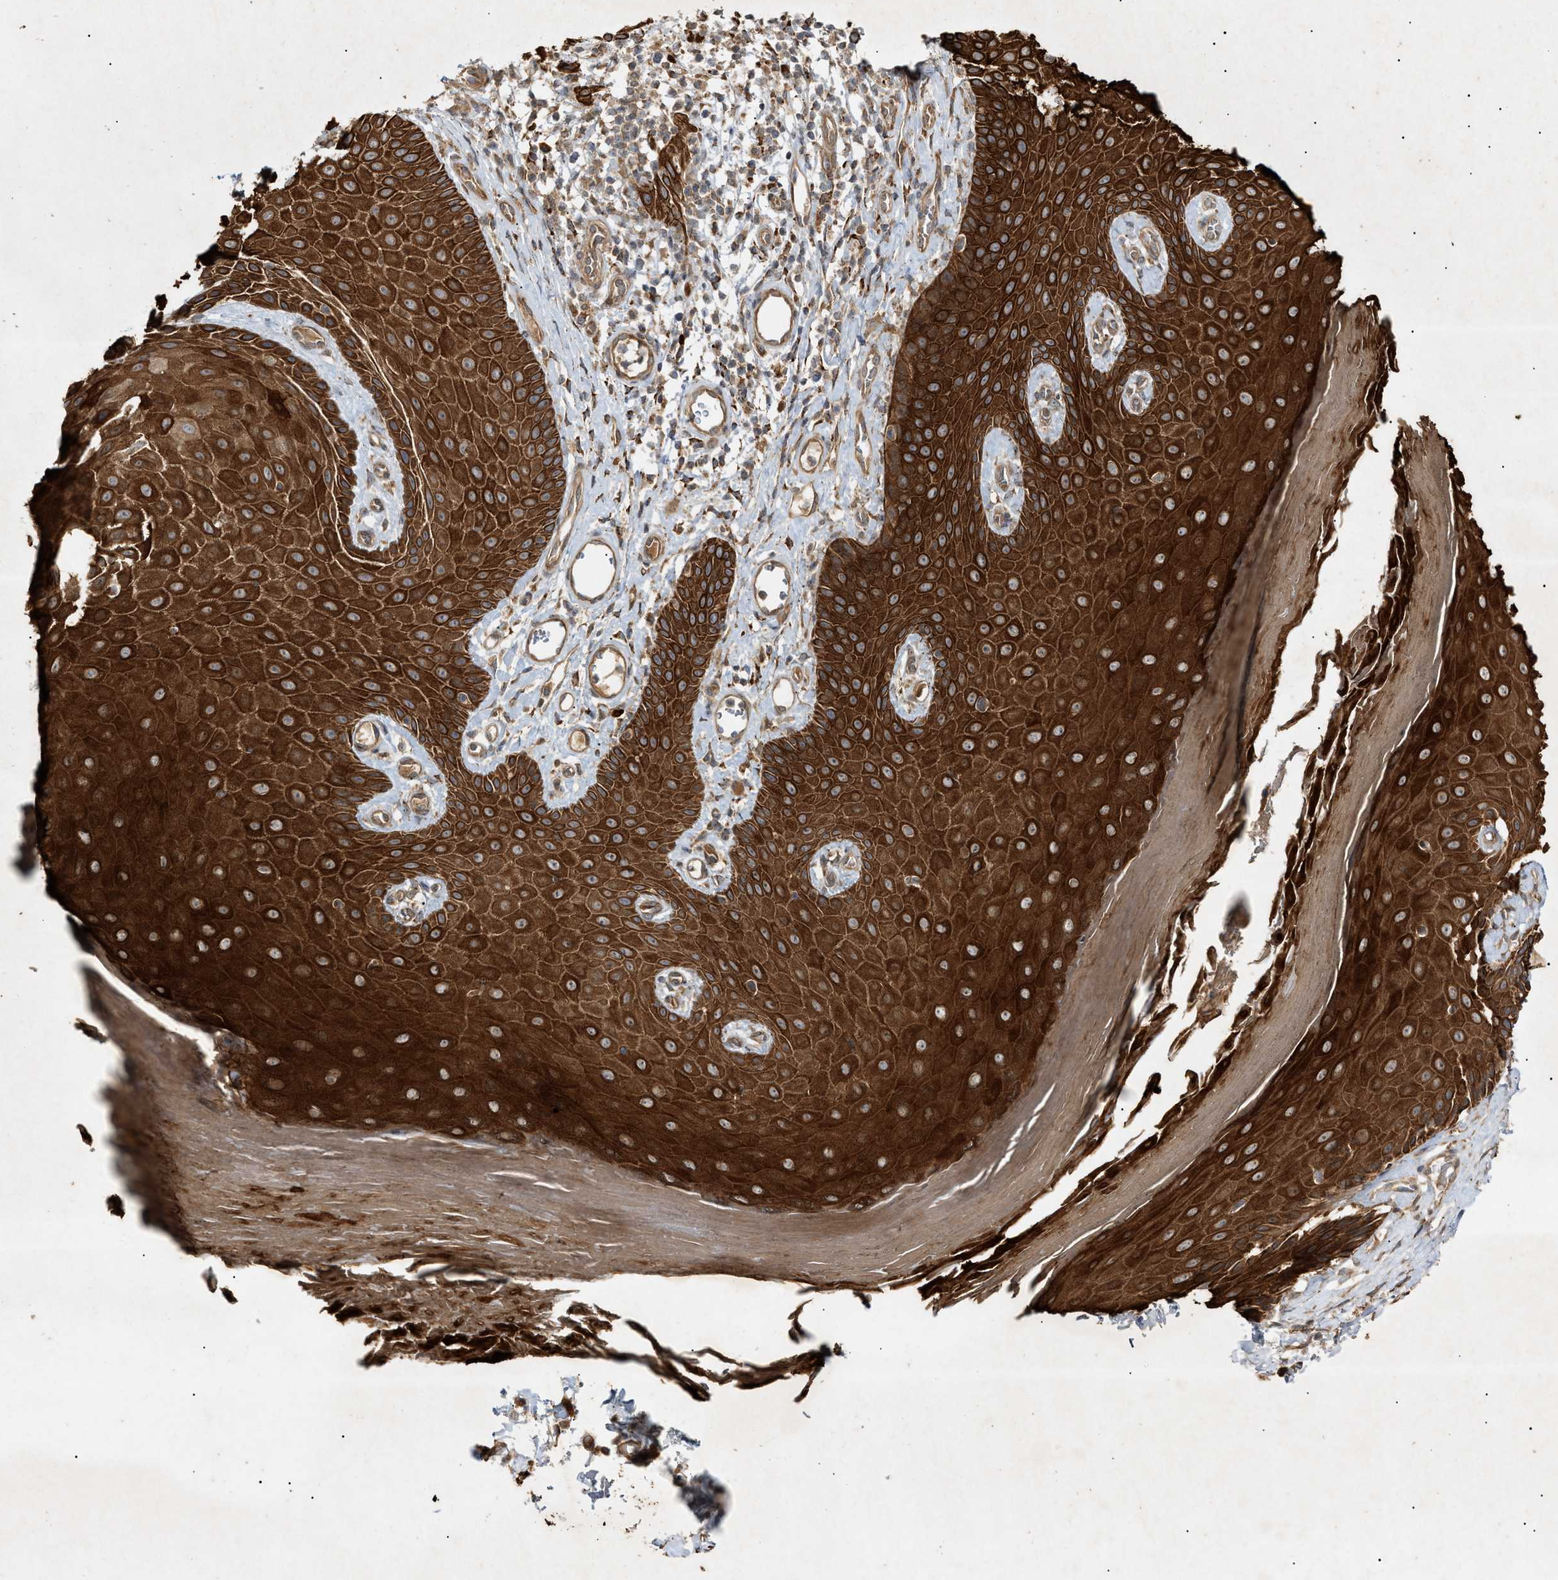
{"staining": {"intensity": "strong", "quantity": ">75%", "location": "cytoplasmic/membranous"}, "tissue": "skin", "cell_type": "Epidermal cells", "image_type": "normal", "snomed": [{"axis": "morphology", "description": "Normal tissue, NOS"}, {"axis": "topography", "description": "Vulva"}], "caption": "Strong cytoplasmic/membranous positivity for a protein is appreciated in approximately >75% of epidermal cells of benign skin using IHC.", "gene": "MTCH1", "patient": {"sex": "female", "age": 73}}